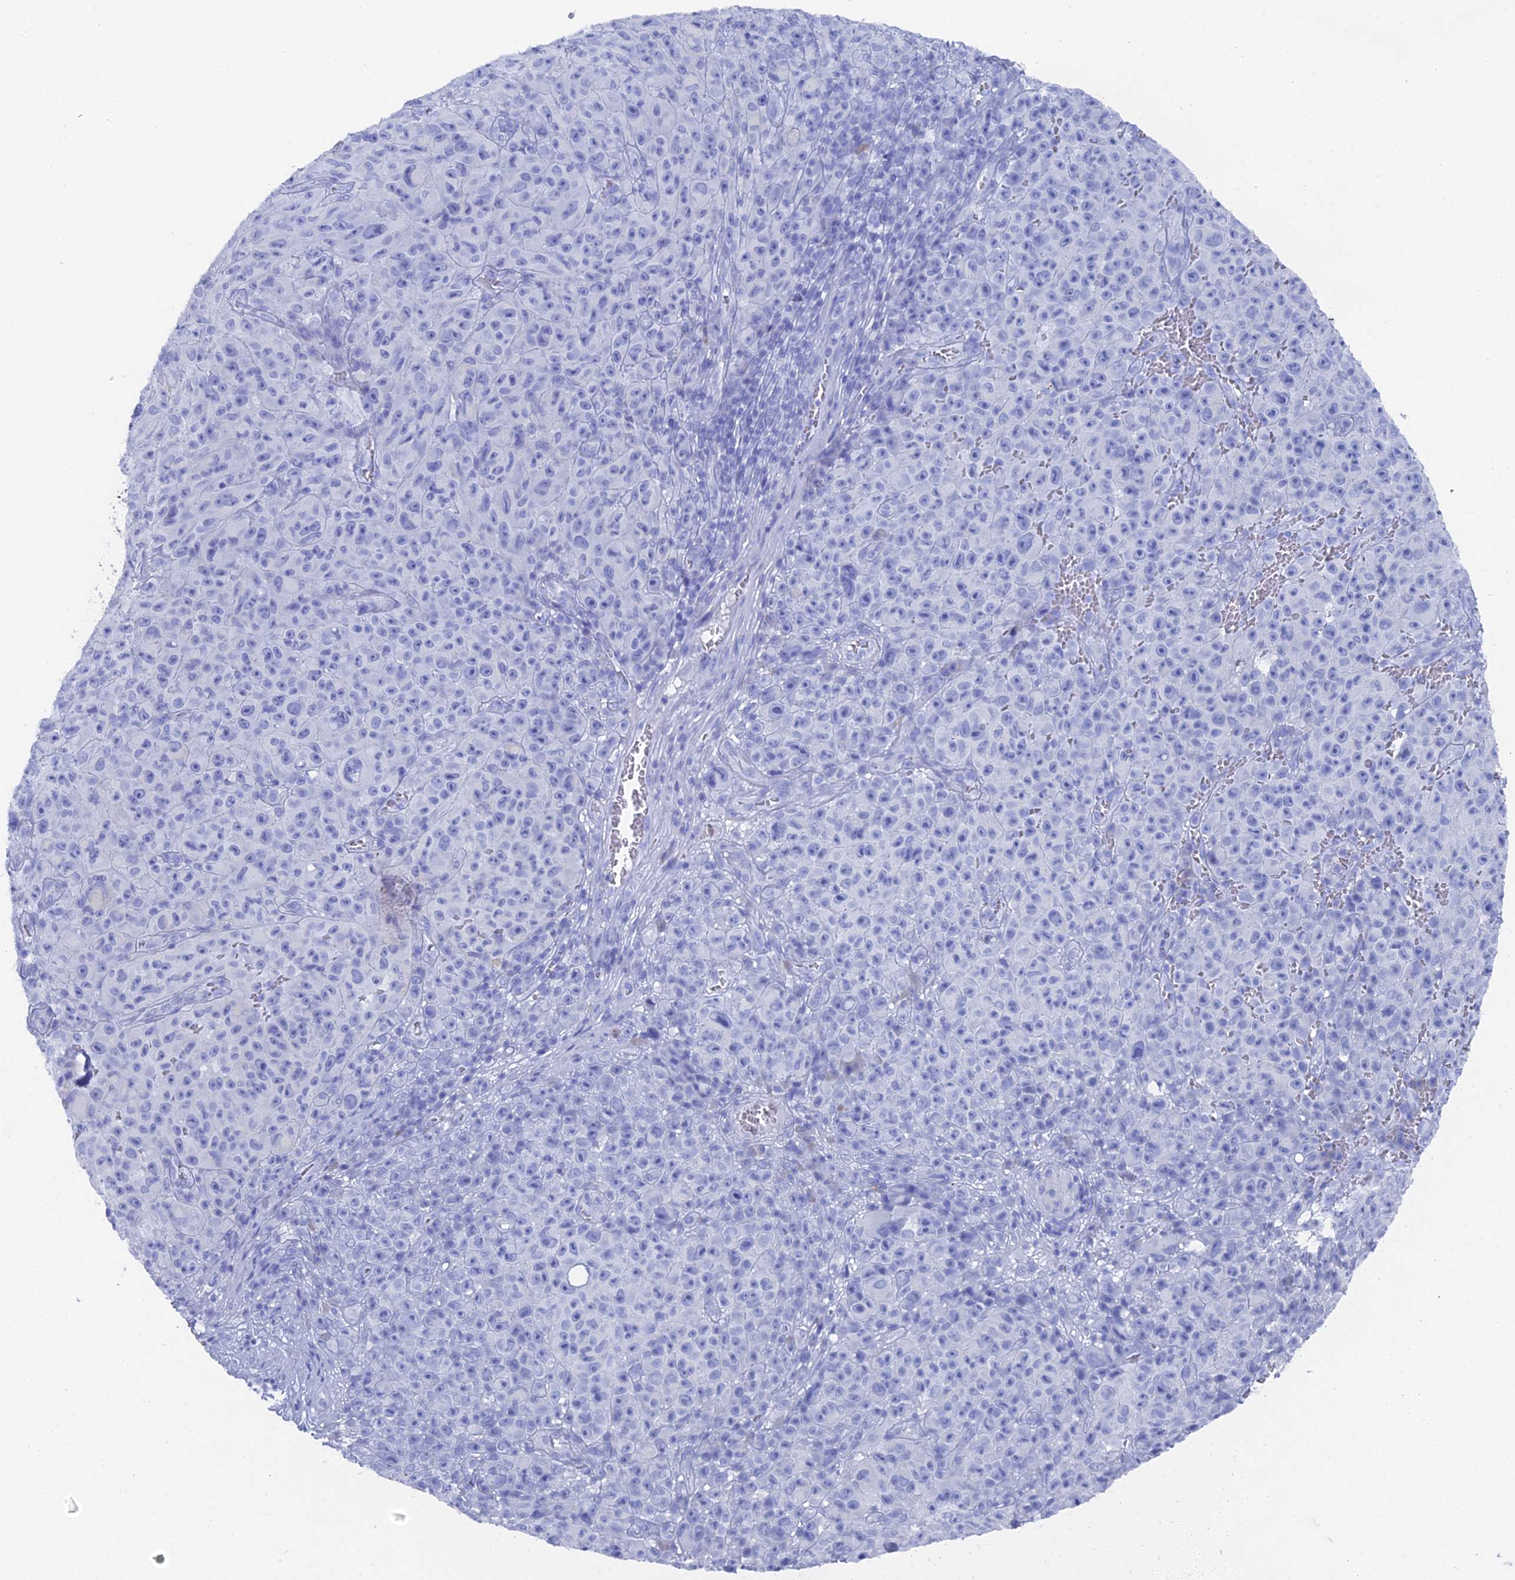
{"staining": {"intensity": "negative", "quantity": "none", "location": "none"}, "tissue": "melanoma", "cell_type": "Tumor cells", "image_type": "cancer", "snomed": [{"axis": "morphology", "description": "Malignant melanoma, NOS"}, {"axis": "topography", "description": "Skin"}], "caption": "Immunohistochemical staining of malignant melanoma demonstrates no significant staining in tumor cells. The staining is performed using DAB brown chromogen with nuclei counter-stained in using hematoxylin.", "gene": "ENPP3", "patient": {"sex": "female", "age": 82}}